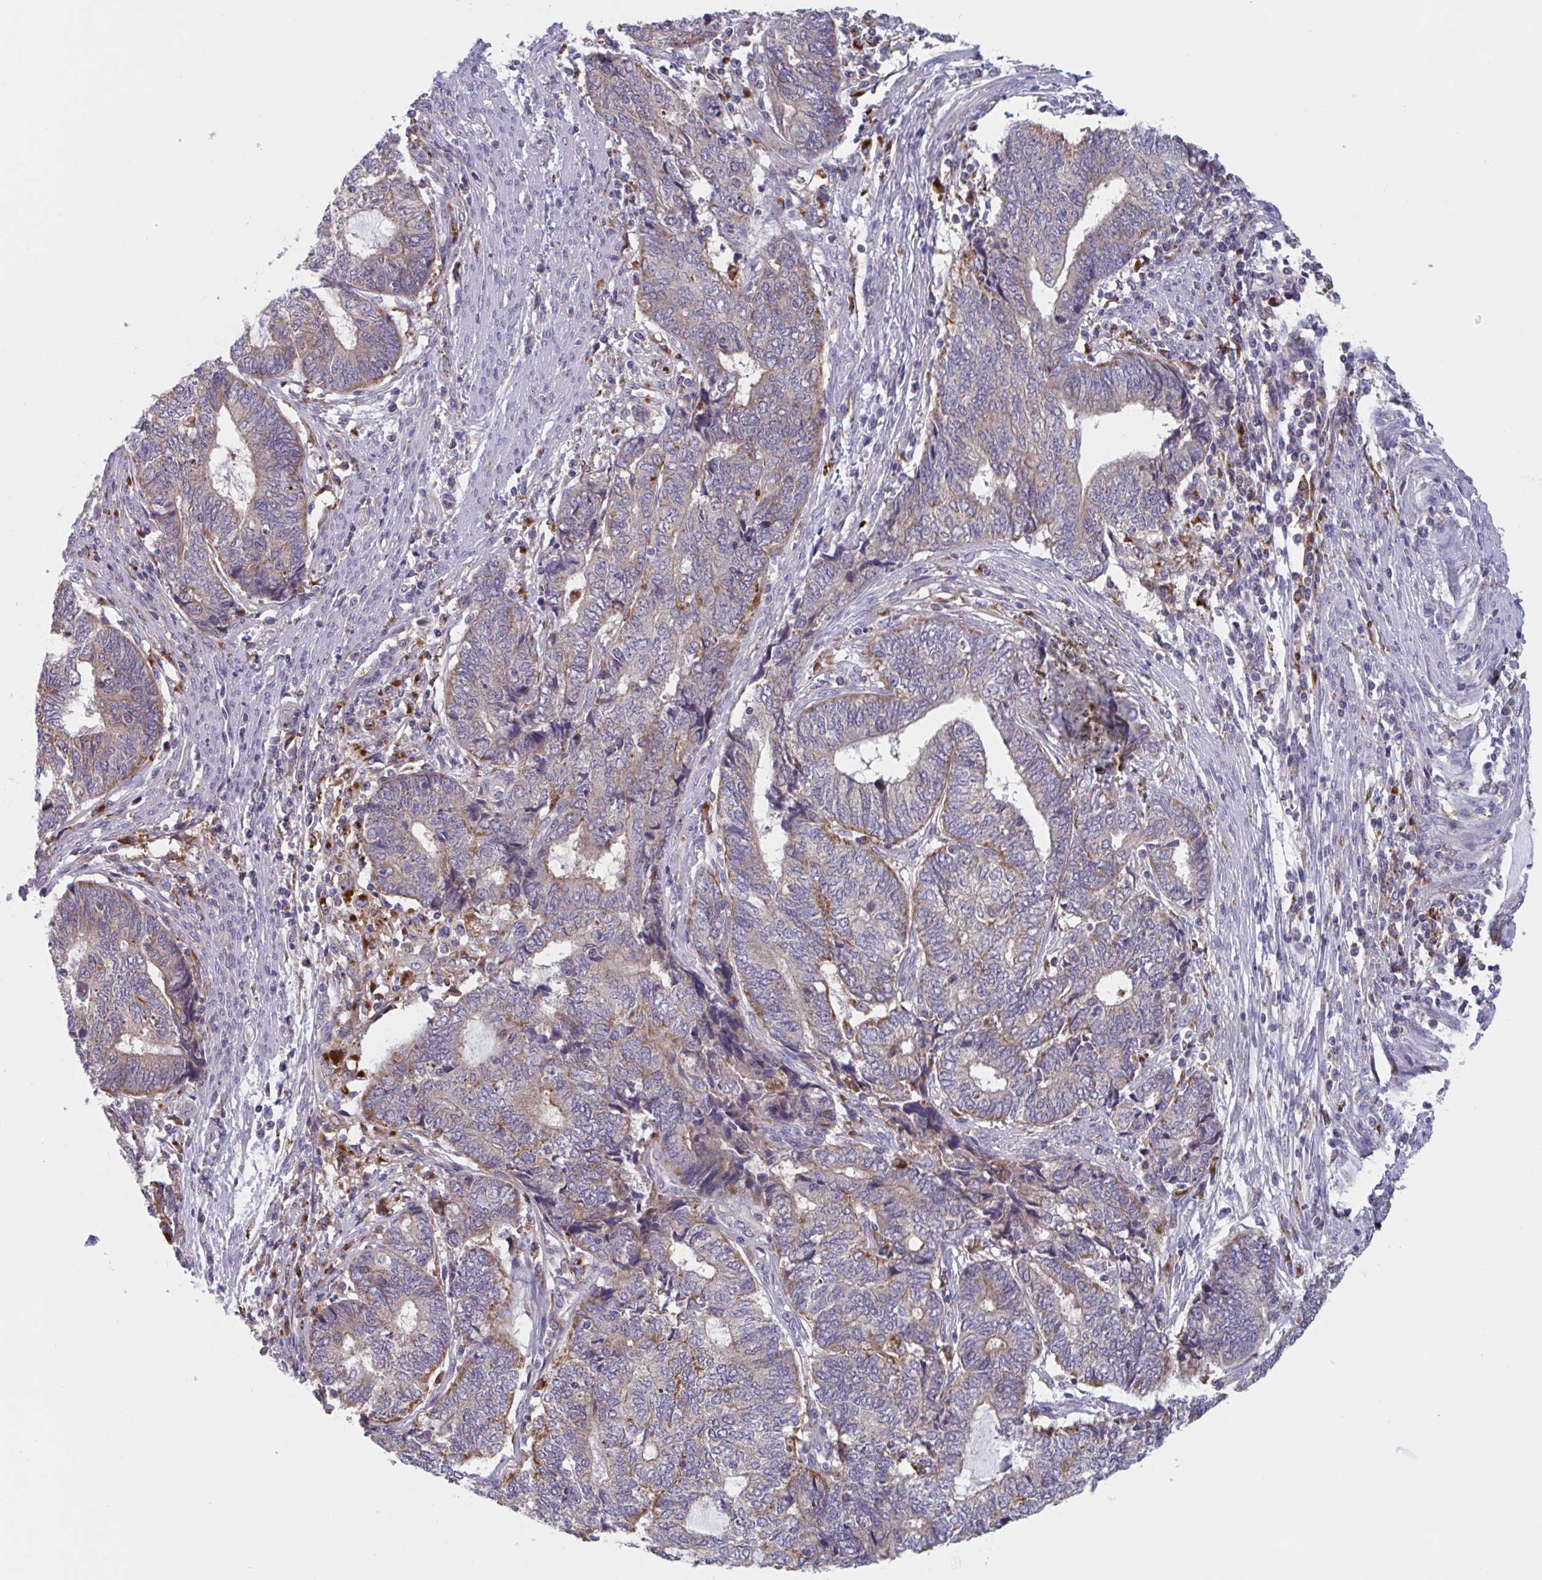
{"staining": {"intensity": "weak", "quantity": "25%-75%", "location": "cytoplasmic/membranous"}, "tissue": "endometrial cancer", "cell_type": "Tumor cells", "image_type": "cancer", "snomed": [{"axis": "morphology", "description": "Adenocarcinoma, NOS"}, {"axis": "topography", "description": "Uterus"}, {"axis": "topography", "description": "Endometrium"}], "caption": "Tumor cells exhibit weak cytoplasmic/membranous positivity in approximately 25%-75% of cells in endometrial adenocarcinoma.", "gene": "NIPSNAP1", "patient": {"sex": "female", "age": 70}}